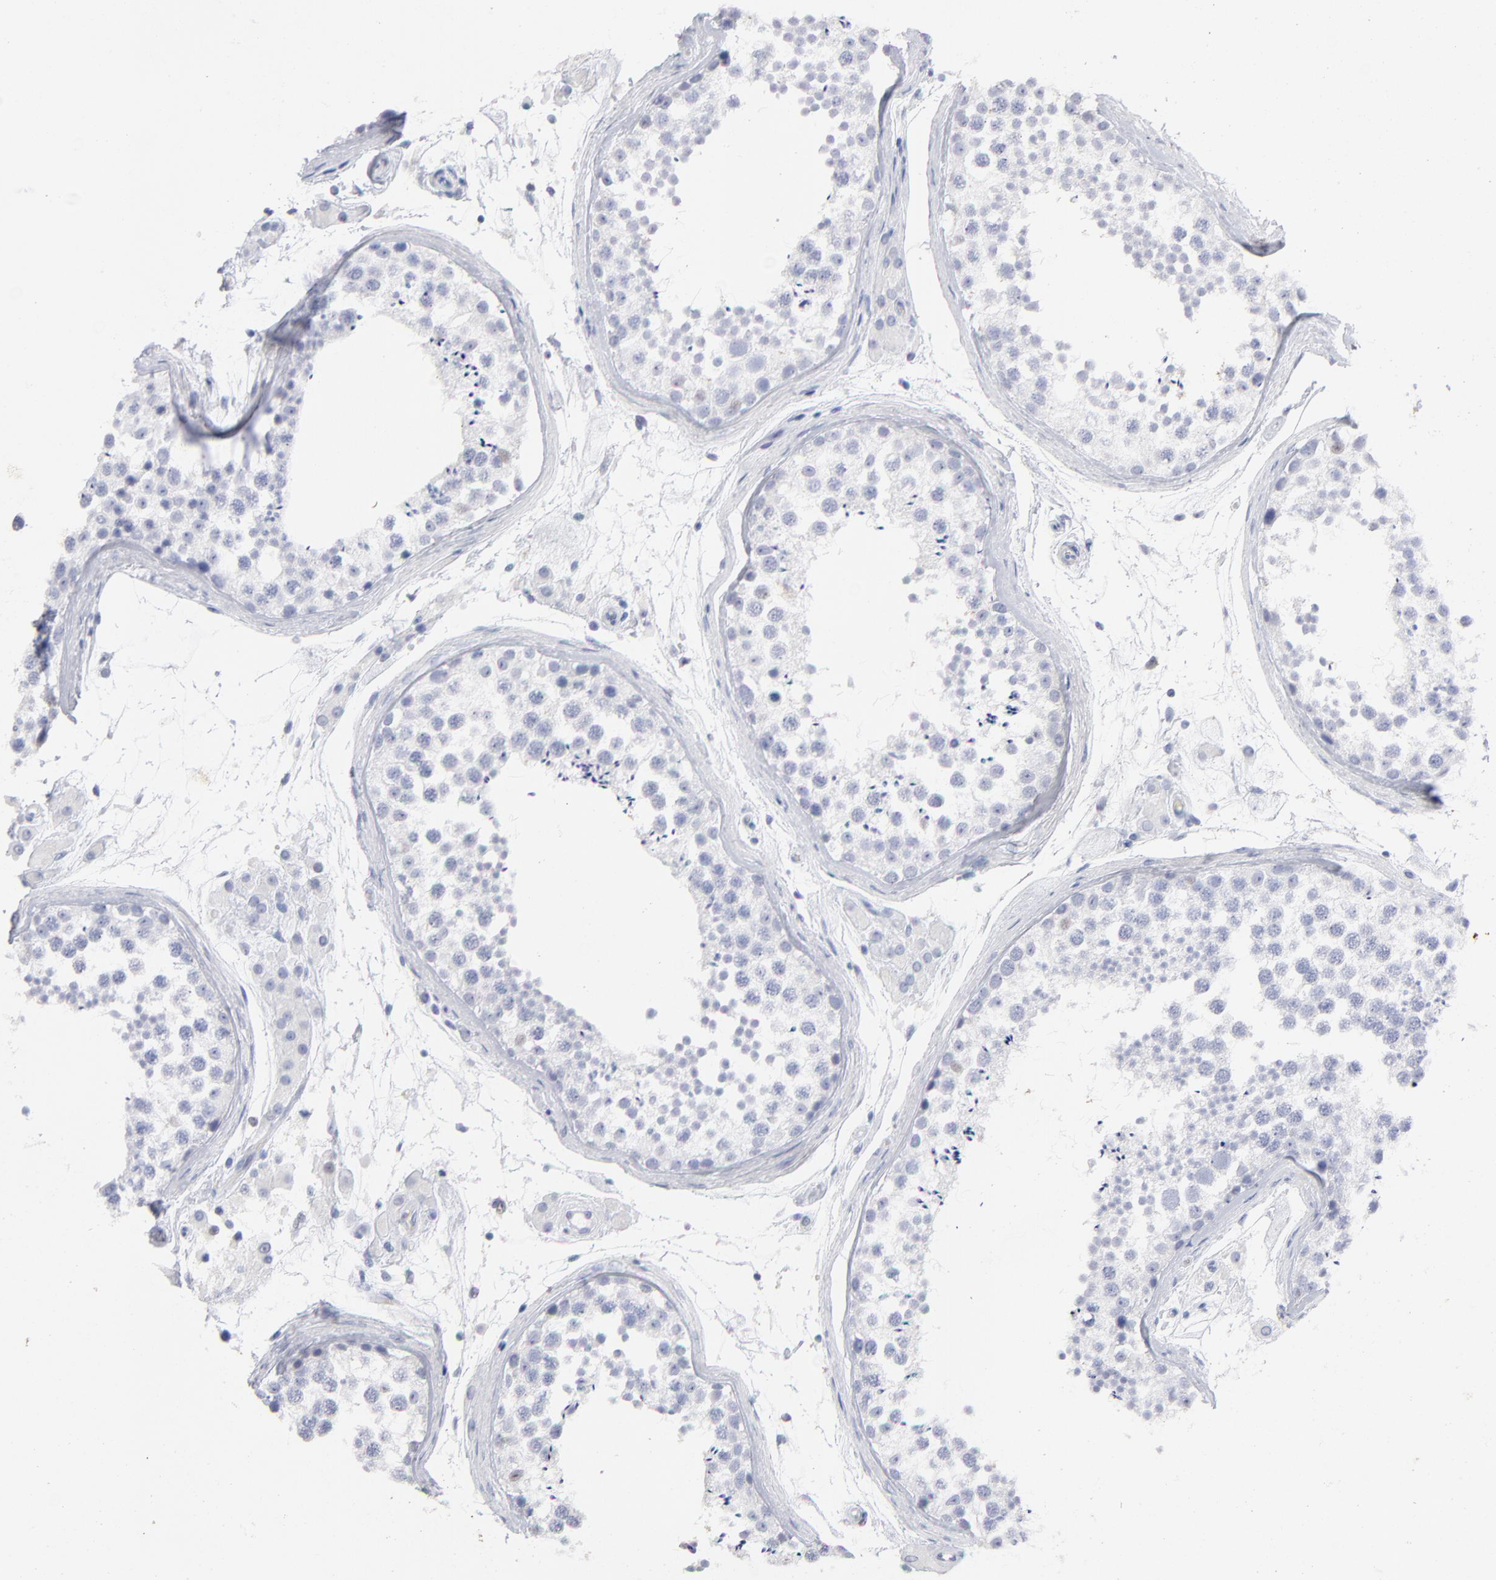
{"staining": {"intensity": "negative", "quantity": "none", "location": "none"}, "tissue": "testis", "cell_type": "Cells in seminiferous ducts", "image_type": "normal", "snomed": [{"axis": "morphology", "description": "Normal tissue, NOS"}, {"axis": "topography", "description": "Testis"}], "caption": "The histopathology image demonstrates no significant expression in cells in seminiferous ducts of testis. Nuclei are stained in blue.", "gene": "ARG1", "patient": {"sex": "male", "age": 46}}